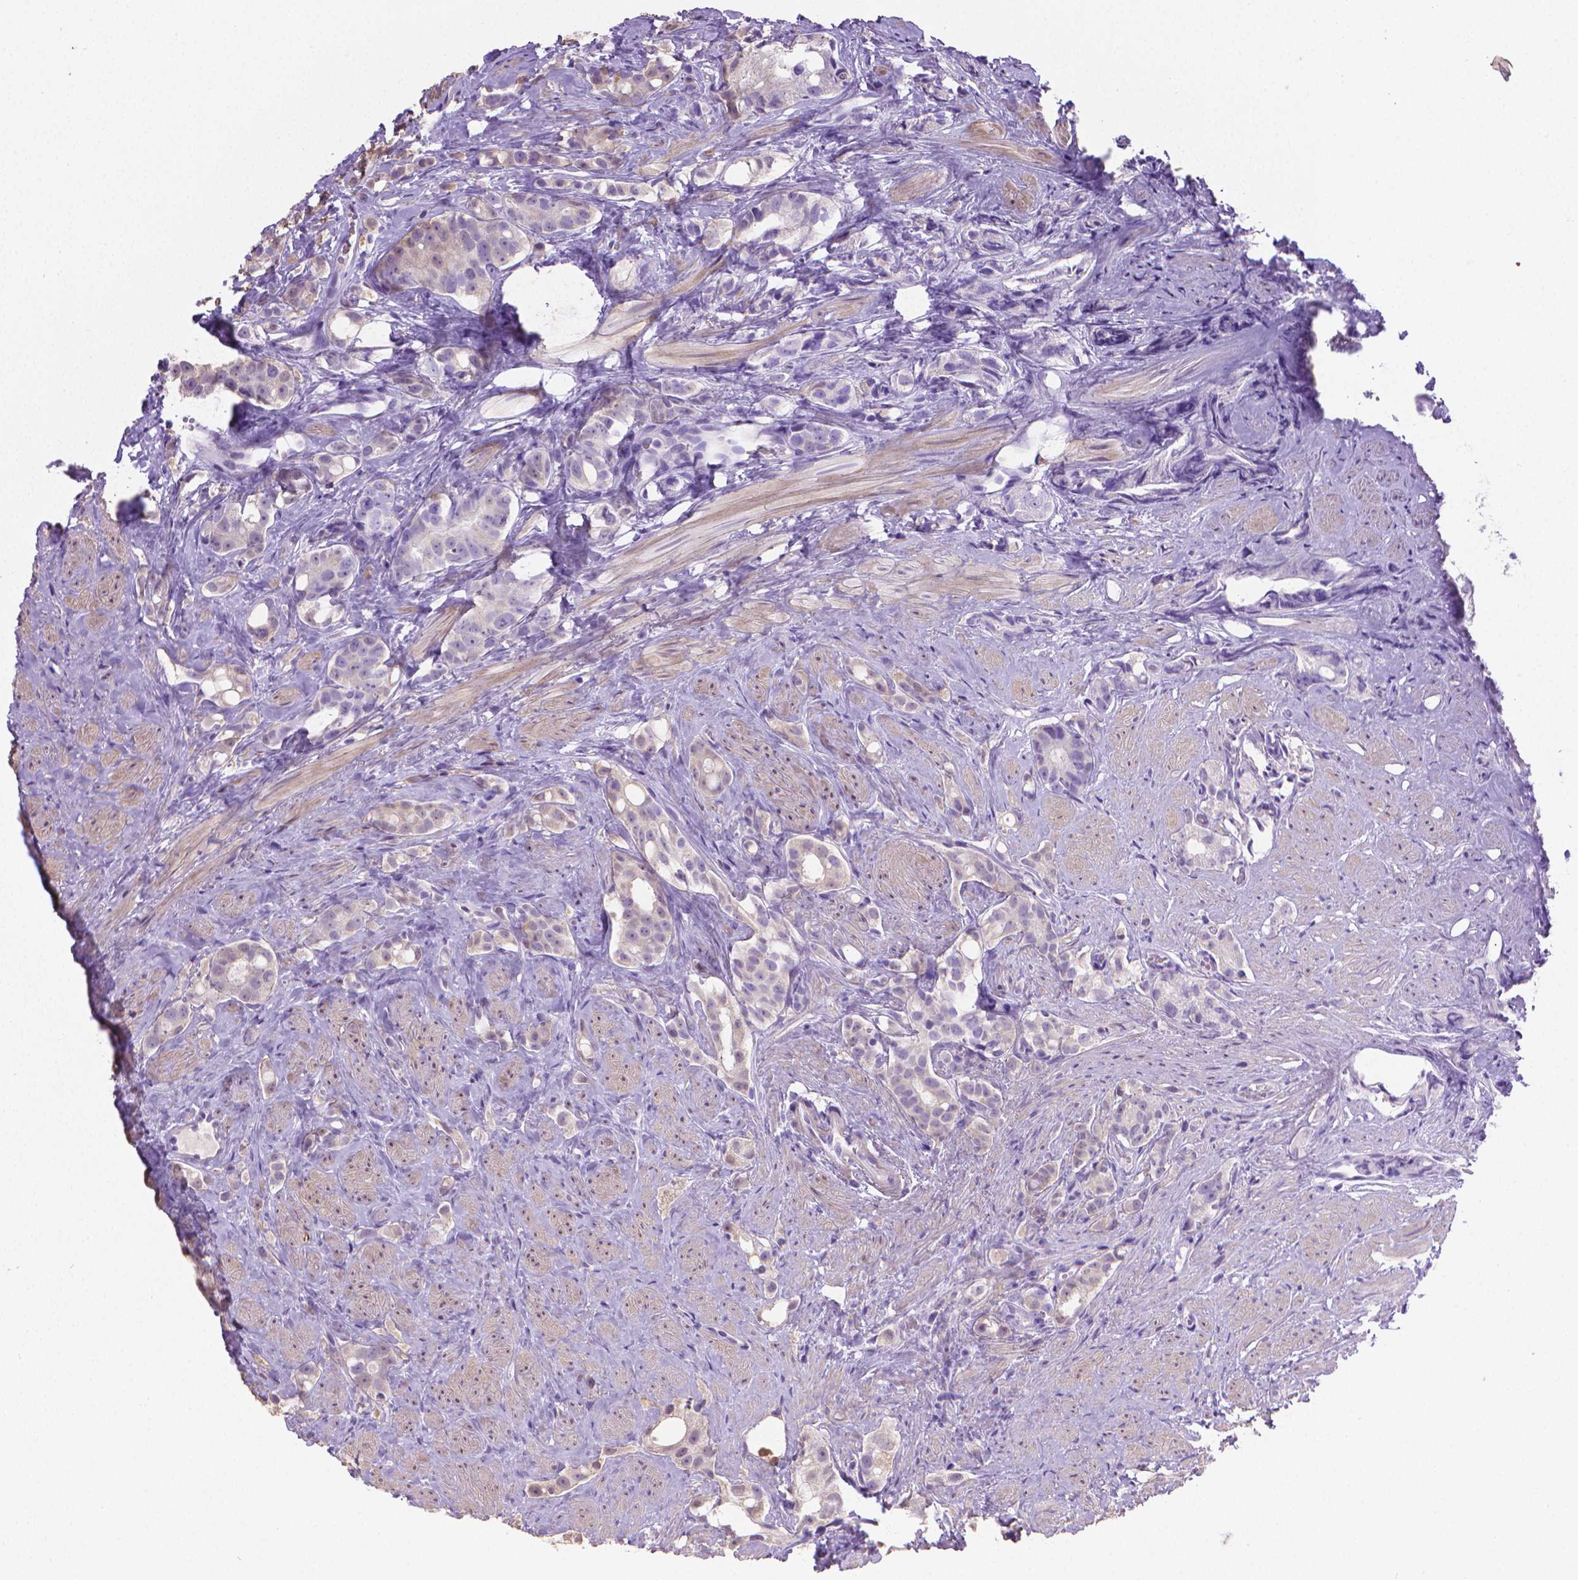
{"staining": {"intensity": "negative", "quantity": "none", "location": "none"}, "tissue": "prostate cancer", "cell_type": "Tumor cells", "image_type": "cancer", "snomed": [{"axis": "morphology", "description": "Adenocarcinoma, High grade"}, {"axis": "topography", "description": "Prostate"}], "caption": "A photomicrograph of adenocarcinoma (high-grade) (prostate) stained for a protein demonstrates no brown staining in tumor cells.", "gene": "PNMA2", "patient": {"sex": "male", "age": 75}}